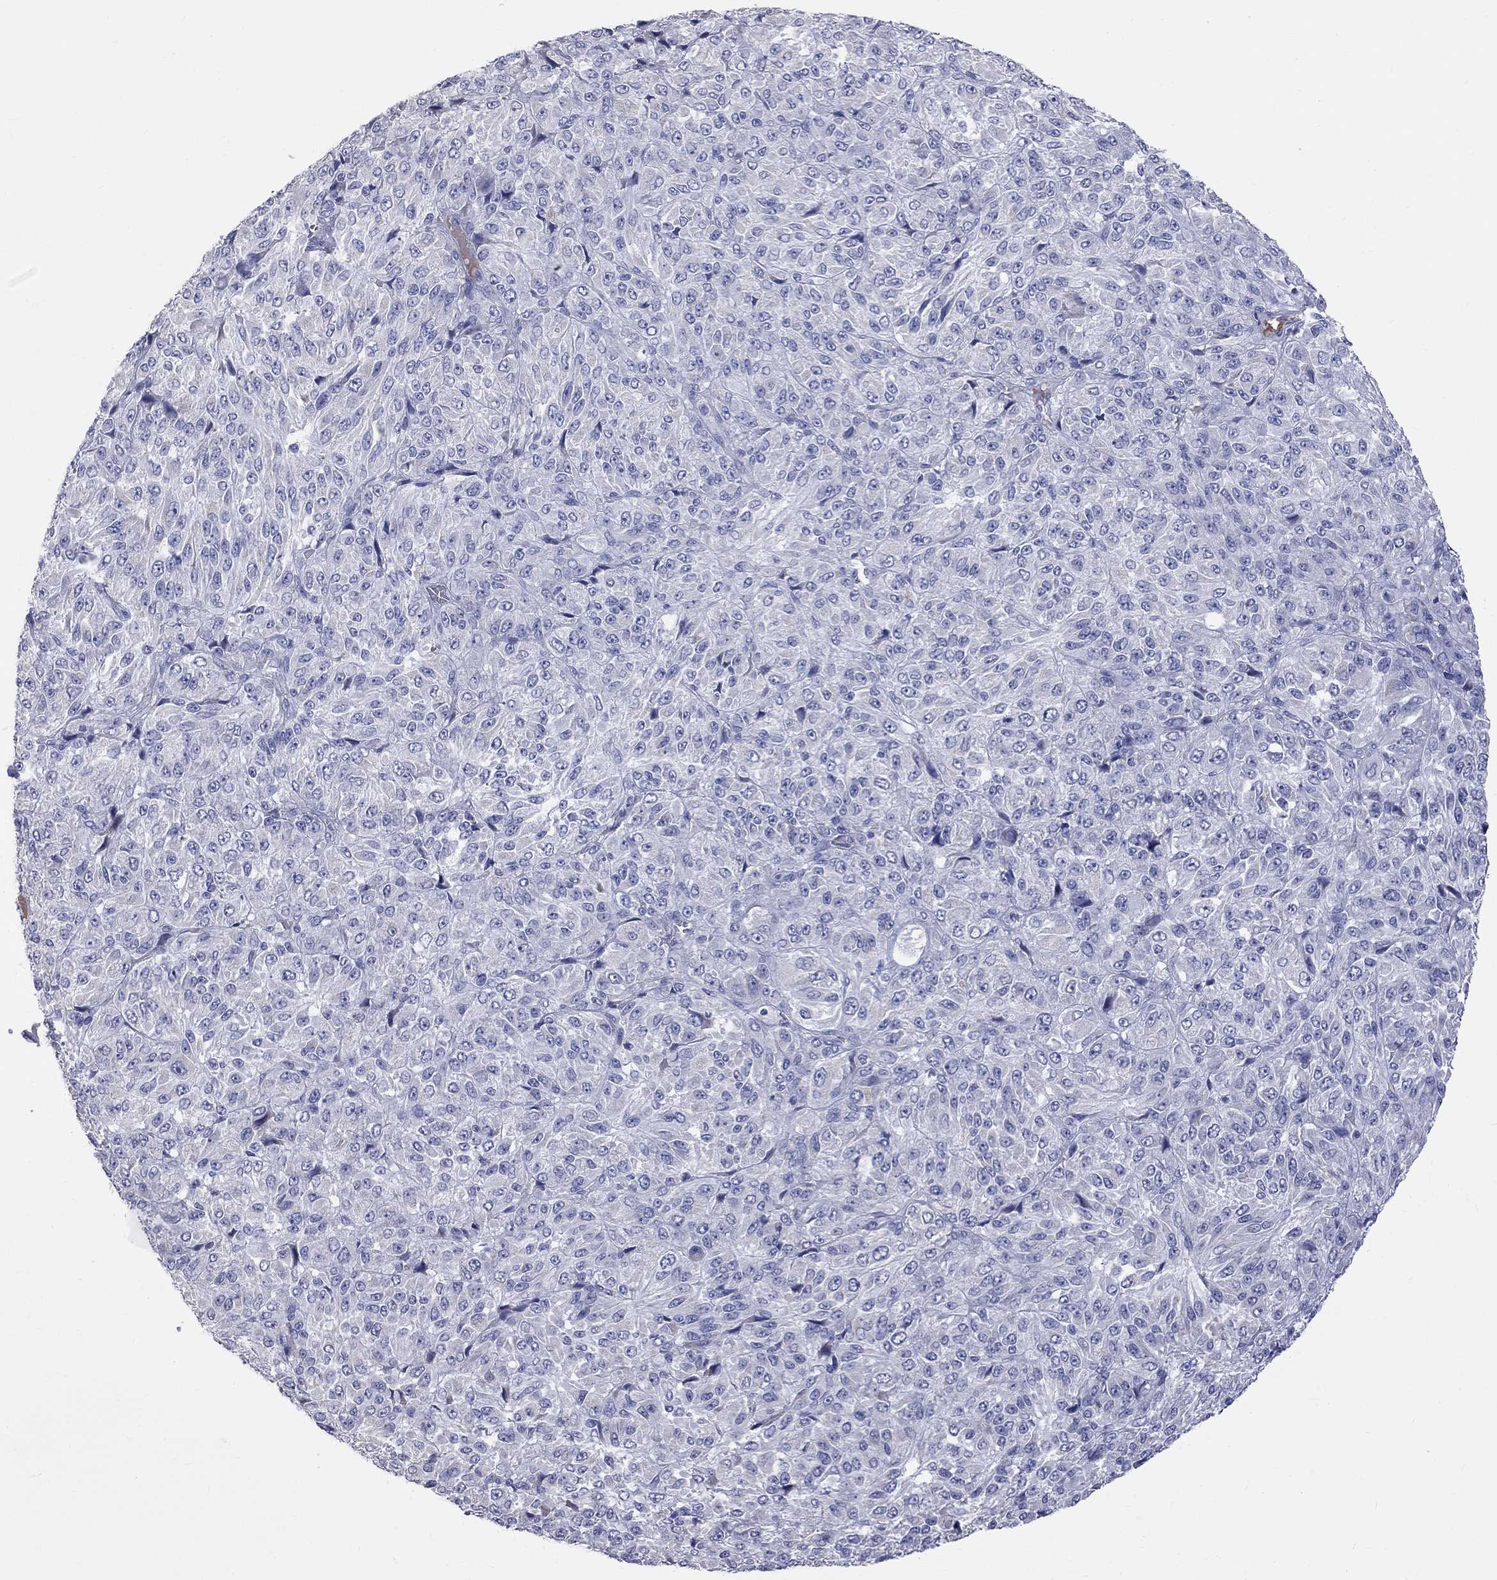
{"staining": {"intensity": "negative", "quantity": "none", "location": "none"}, "tissue": "melanoma", "cell_type": "Tumor cells", "image_type": "cancer", "snomed": [{"axis": "morphology", "description": "Malignant melanoma, Metastatic site"}, {"axis": "topography", "description": "Brain"}], "caption": "Immunohistochemical staining of human malignant melanoma (metastatic site) shows no significant staining in tumor cells. The staining is performed using DAB (3,3'-diaminobenzidine) brown chromogen with nuclei counter-stained in using hematoxylin.", "gene": "KCND2", "patient": {"sex": "female", "age": 56}}